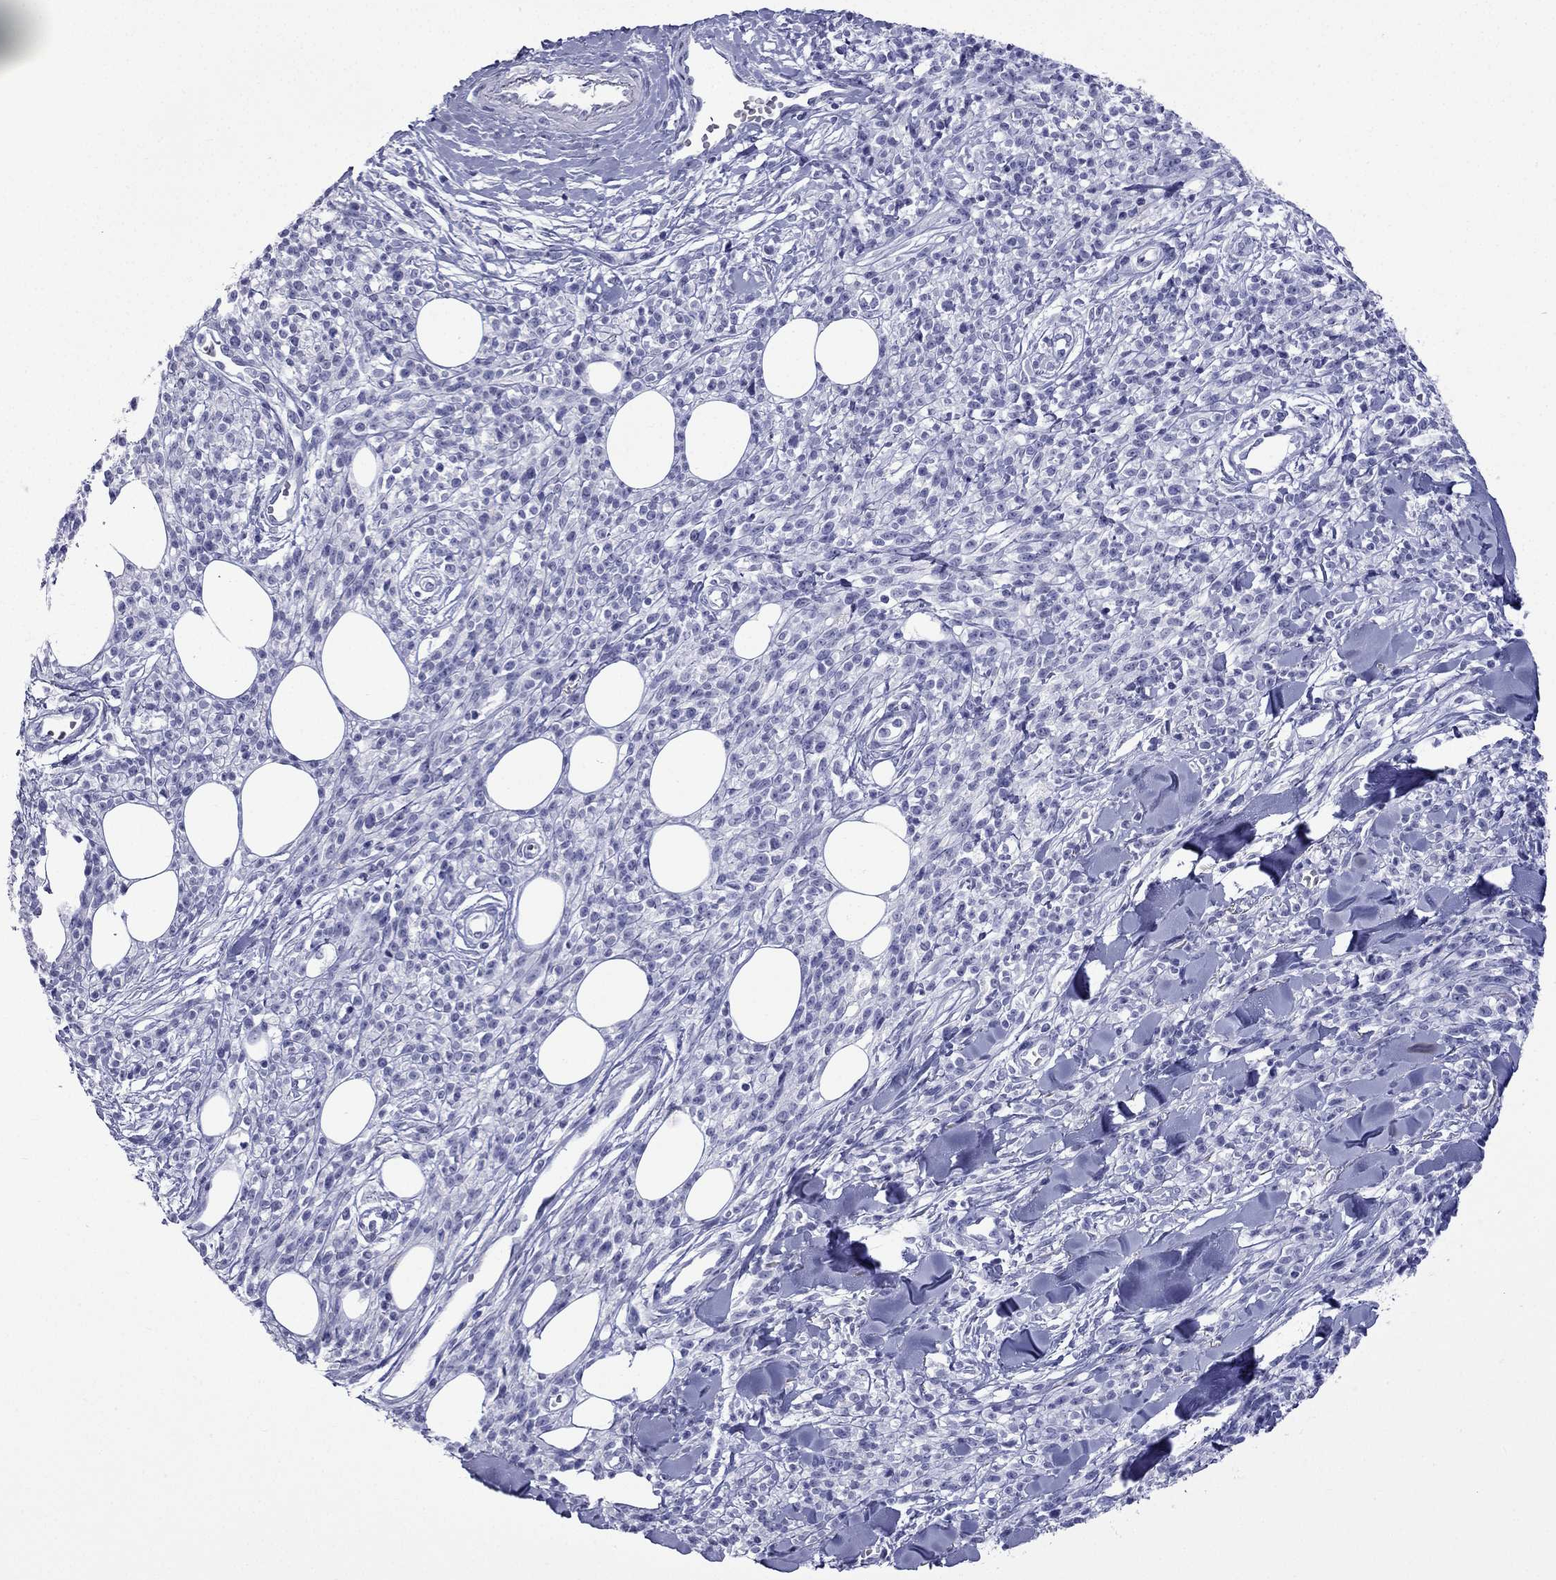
{"staining": {"intensity": "negative", "quantity": "none", "location": "none"}, "tissue": "melanoma", "cell_type": "Tumor cells", "image_type": "cancer", "snomed": [{"axis": "morphology", "description": "Malignant melanoma, NOS"}, {"axis": "topography", "description": "Skin"}, {"axis": "topography", "description": "Skin of trunk"}], "caption": "High magnification brightfield microscopy of malignant melanoma stained with DAB (3,3'-diaminobenzidine) (brown) and counterstained with hematoxylin (blue): tumor cells show no significant staining. (DAB immunohistochemistry (IHC) visualized using brightfield microscopy, high magnification).", "gene": "GJA8", "patient": {"sex": "male", "age": 74}}